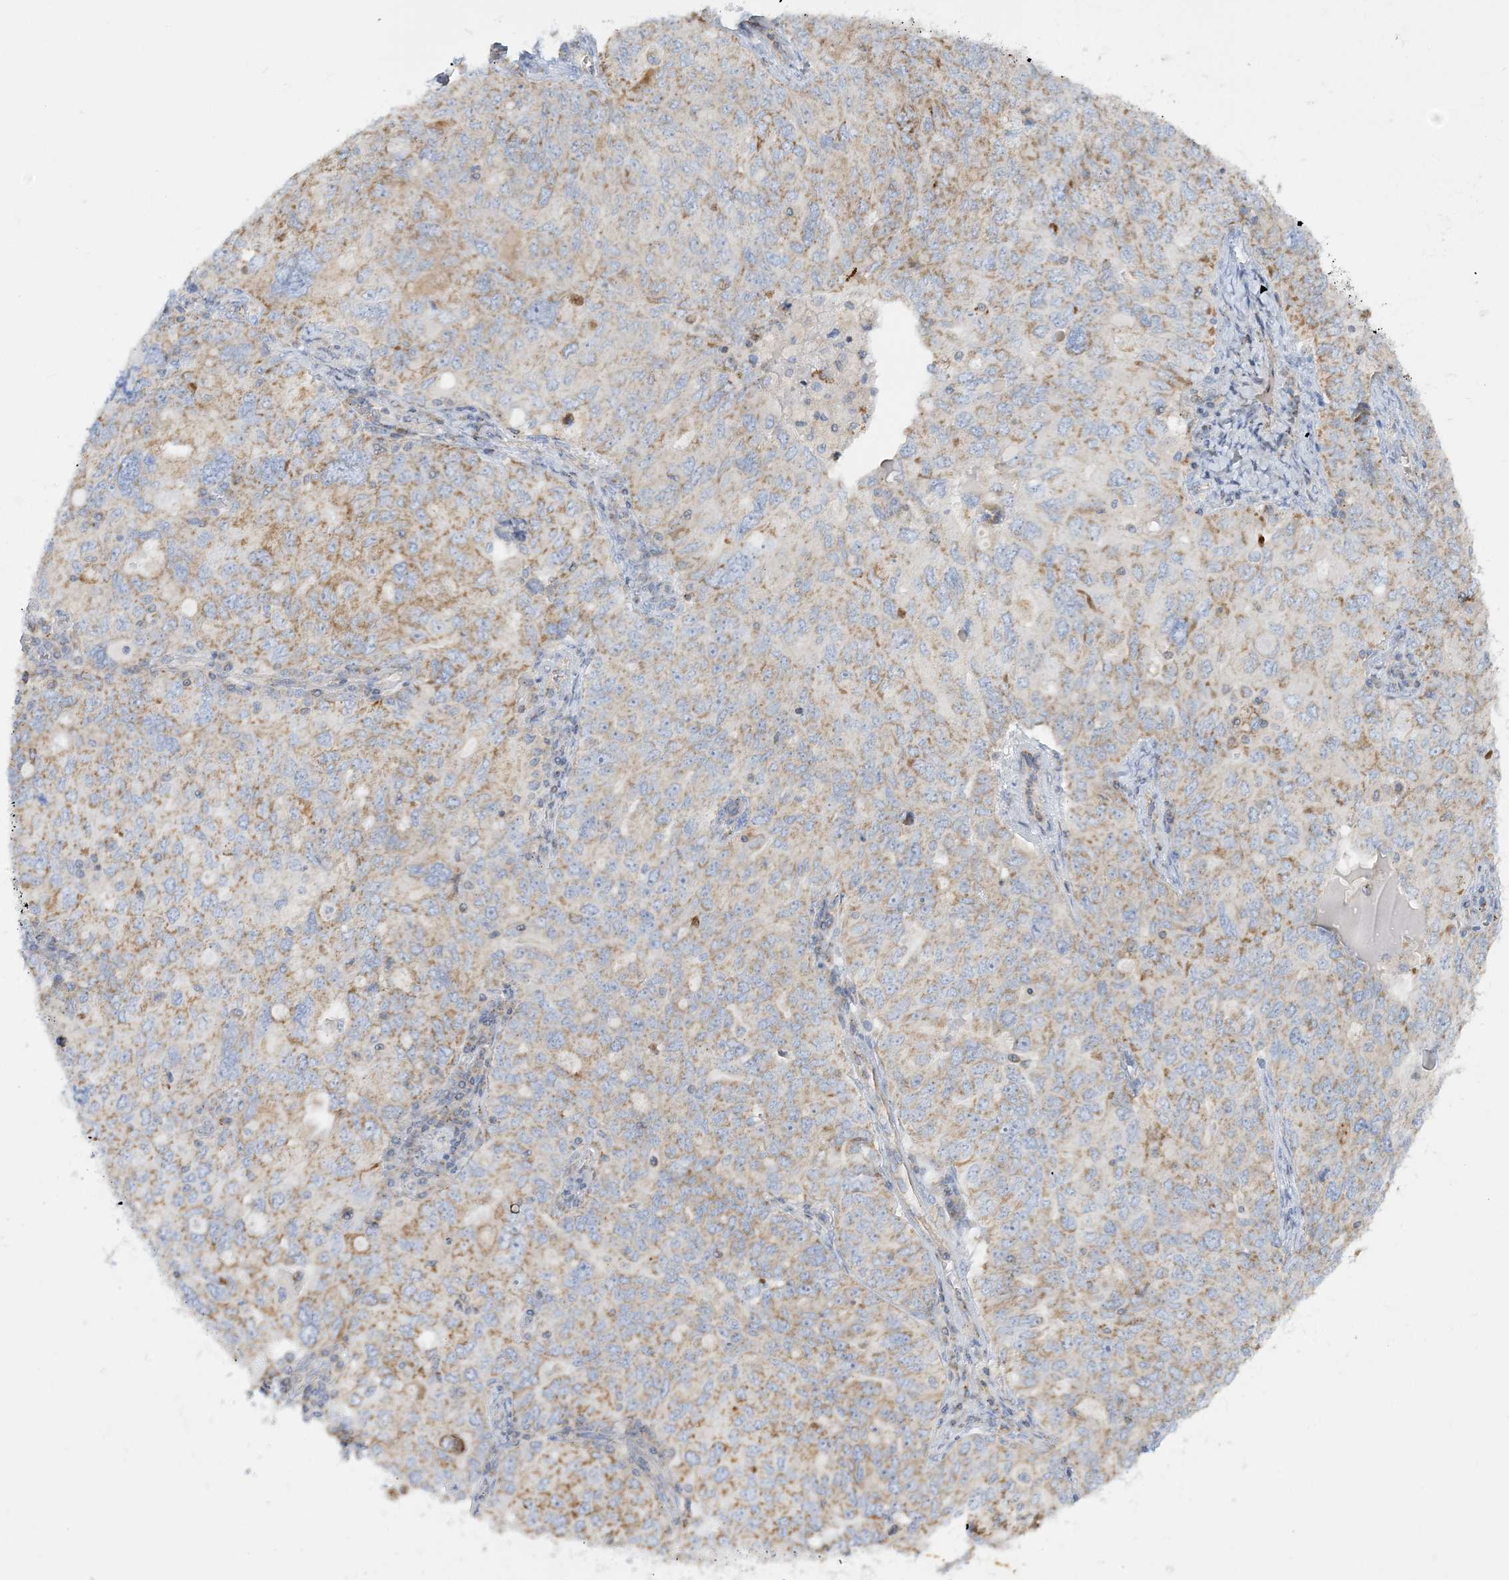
{"staining": {"intensity": "weak", "quantity": ">75%", "location": "cytoplasmic/membranous"}, "tissue": "ovarian cancer", "cell_type": "Tumor cells", "image_type": "cancer", "snomed": [{"axis": "morphology", "description": "Carcinoma, endometroid"}, {"axis": "topography", "description": "Ovary"}], "caption": "Protein analysis of ovarian cancer (endometroid carcinoma) tissue displays weak cytoplasmic/membranous positivity in approximately >75% of tumor cells.", "gene": "TBC1D14", "patient": {"sex": "female", "age": 62}}